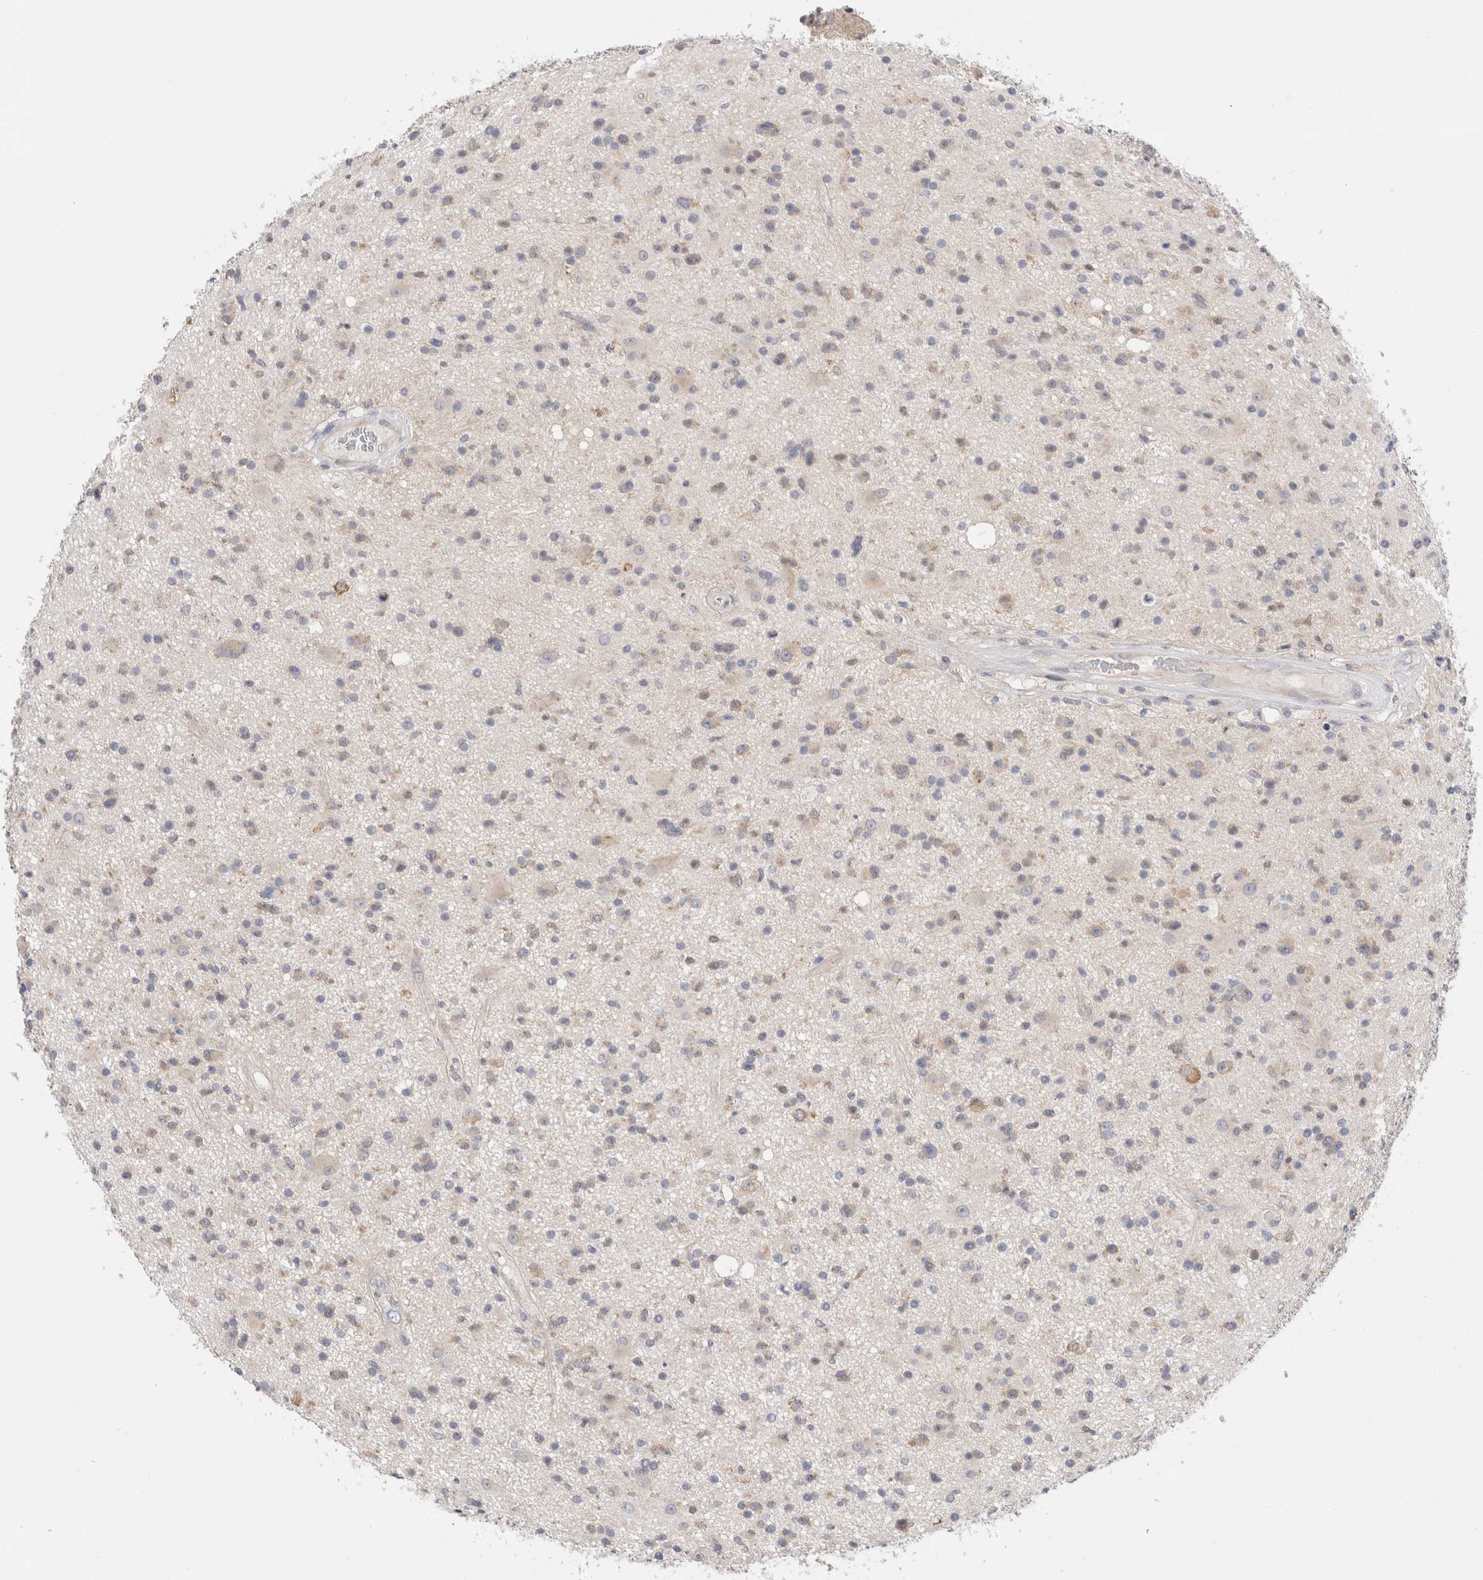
{"staining": {"intensity": "weak", "quantity": "<25%", "location": "cytoplasmic/membranous"}, "tissue": "glioma", "cell_type": "Tumor cells", "image_type": "cancer", "snomed": [{"axis": "morphology", "description": "Glioma, malignant, High grade"}, {"axis": "topography", "description": "Brain"}], "caption": "Immunohistochemistry (IHC) photomicrograph of glioma stained for a protein (brown), which demonstrates no positivity in tumor cells.", "gene": "WIPF2", "patient": {"sex": "male", "age": 33}}